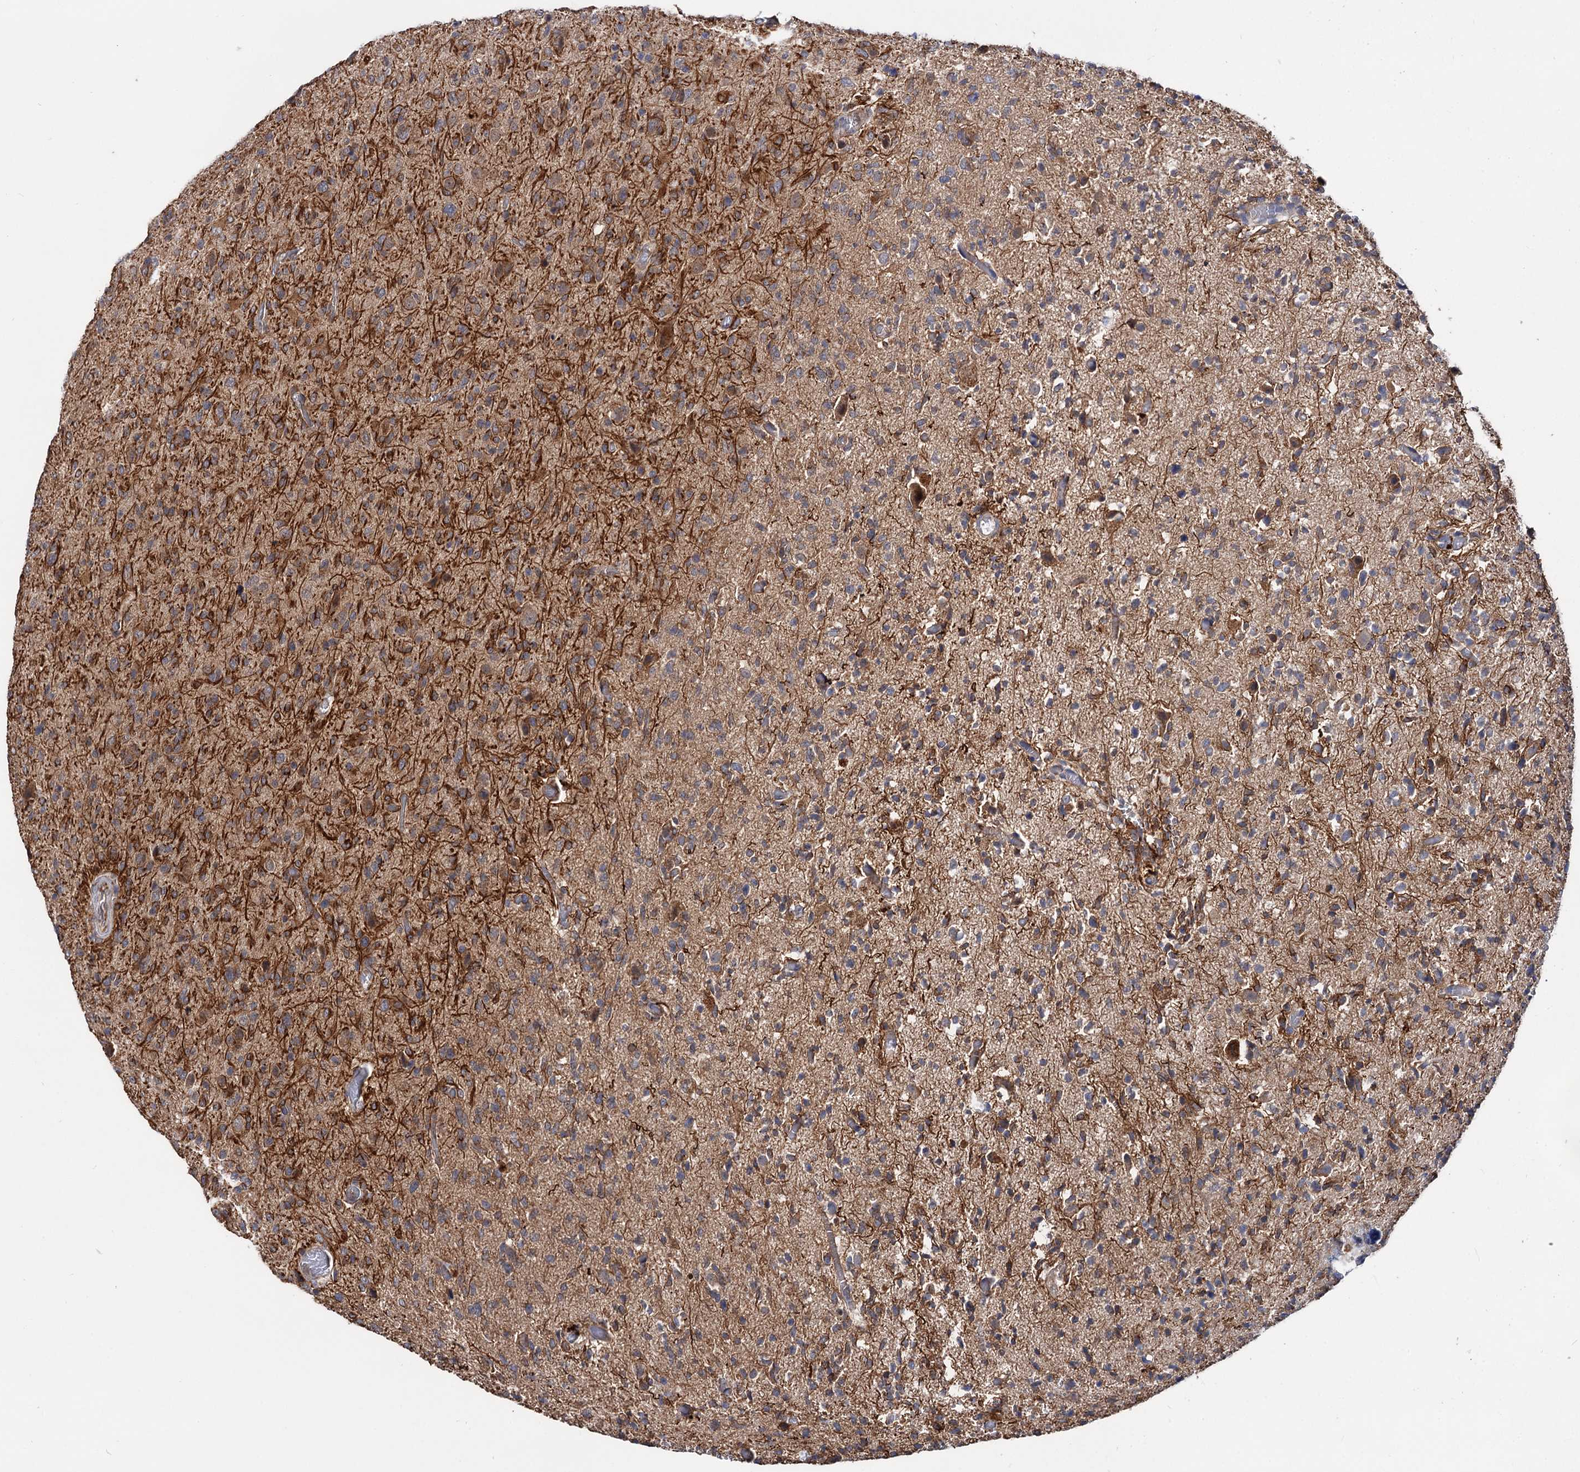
{"staining": {"intensity": "moderate", "quantity": "<25%", "location": "cytoplasmic/membranous"}, "tissue": "glioma", "cell_type": "Tumor cells", "image_type": "cancer", "snomed": [{"axis": "morphology", "description": "Glioma, malignant, High grade"}, {"axis": "topography", "description": "Brain"}], "caption": "Human malignant glioma (high-grade) stained for a protein (brown) displays moderate cytoplasmic/membranous positive expression in approximately <25% of tumor cells.", "gene": "TEX9", "patient": {"sex": "female", "age": 57}}